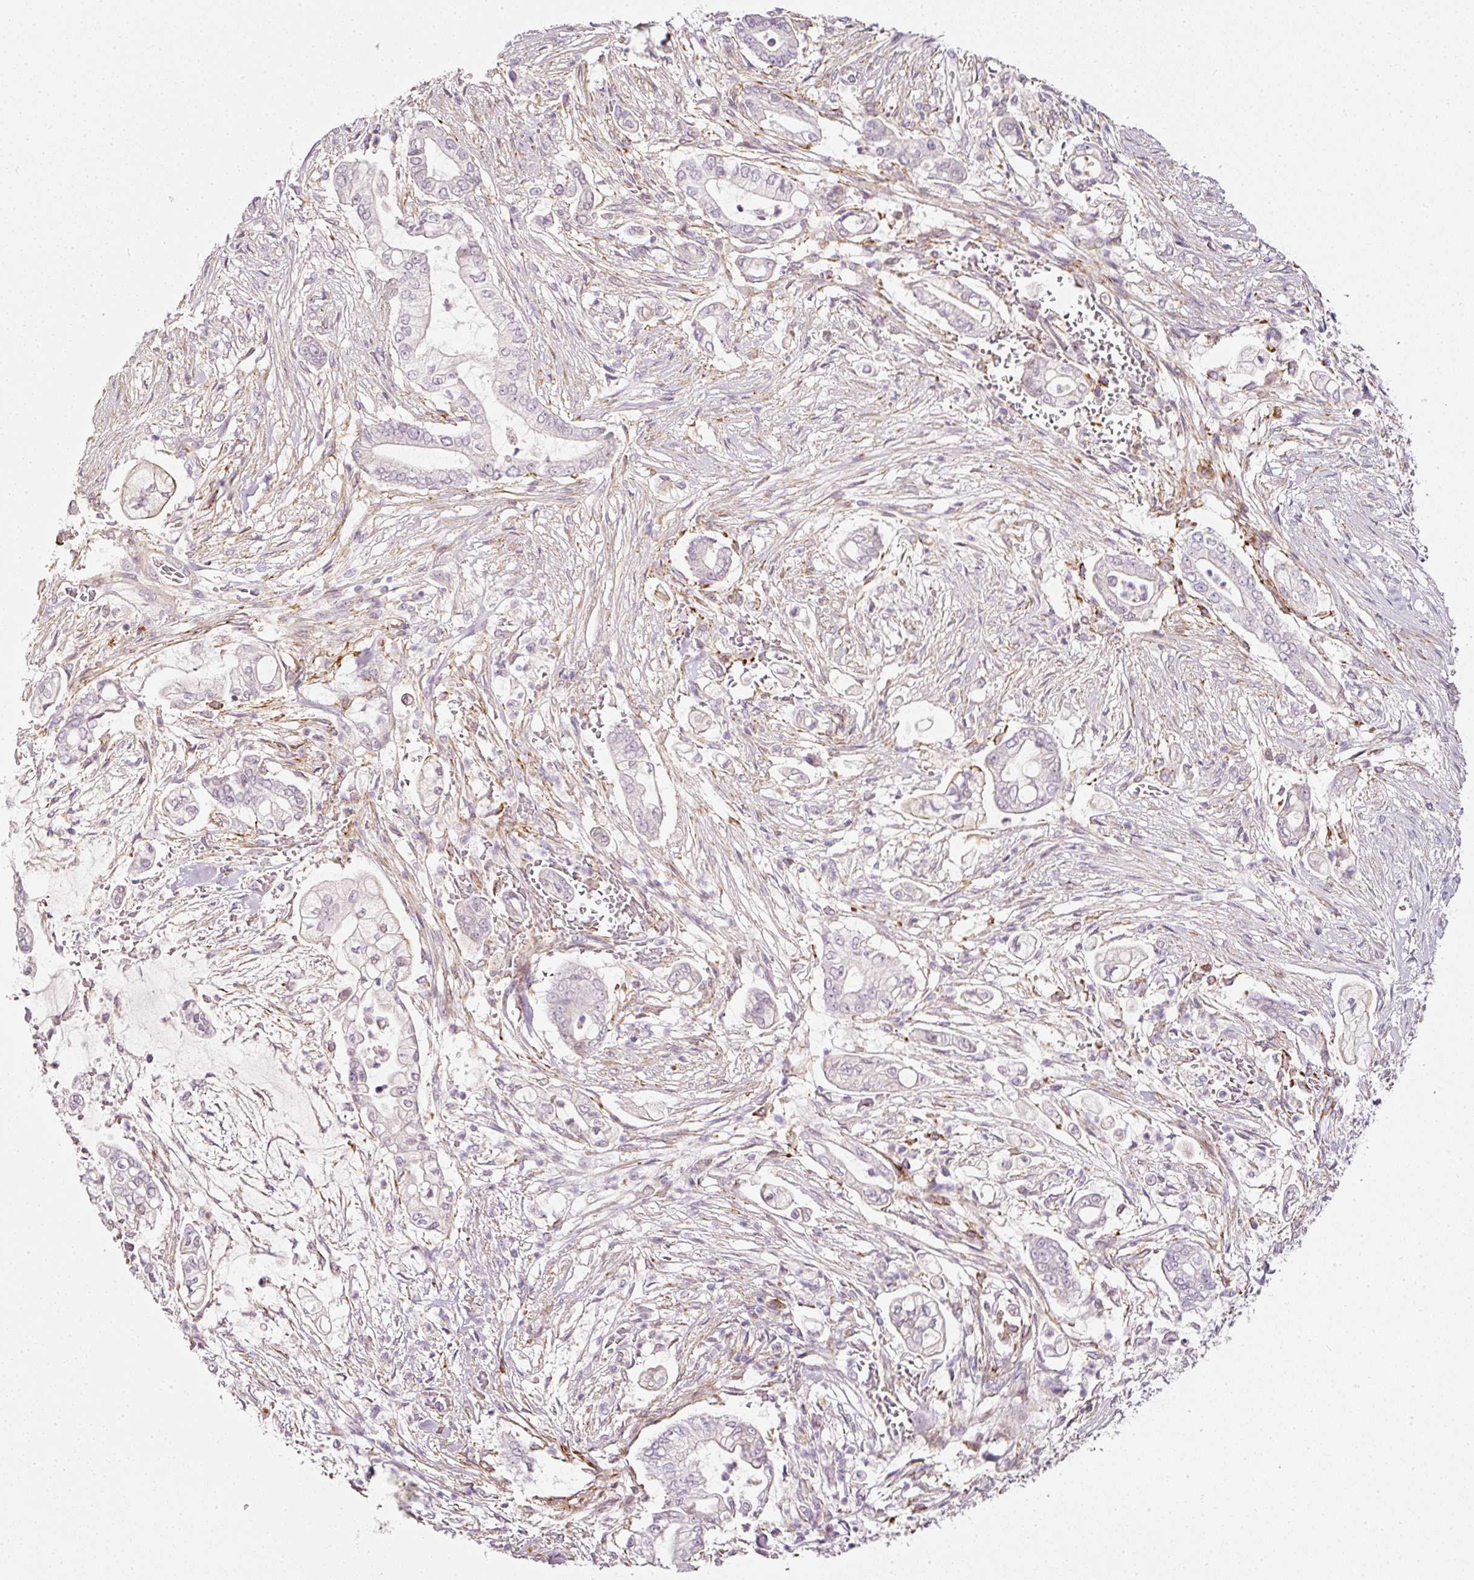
{"staining": {"intensity": "weak", "quantity": "<25%", "location": "nuclear"}, "tissue": "pancreatic cancer", "cell_type": "Tumor cells", "image_type": "cancer", "snomed": [{"axis": "morphology", "description": "Adenocarcinoma, NOS"}, {"axis": "topography", "description": "Pancreas"}], "caption": "An immunohistochemistry histopathology image of adenocarcinoma (pancreatic) is shown. There is no staining in tumor cells of adenocarcinoma (pancreatic).", "gene": "TOGARAM1", "patient": {"sex": "female", "age": 69}}